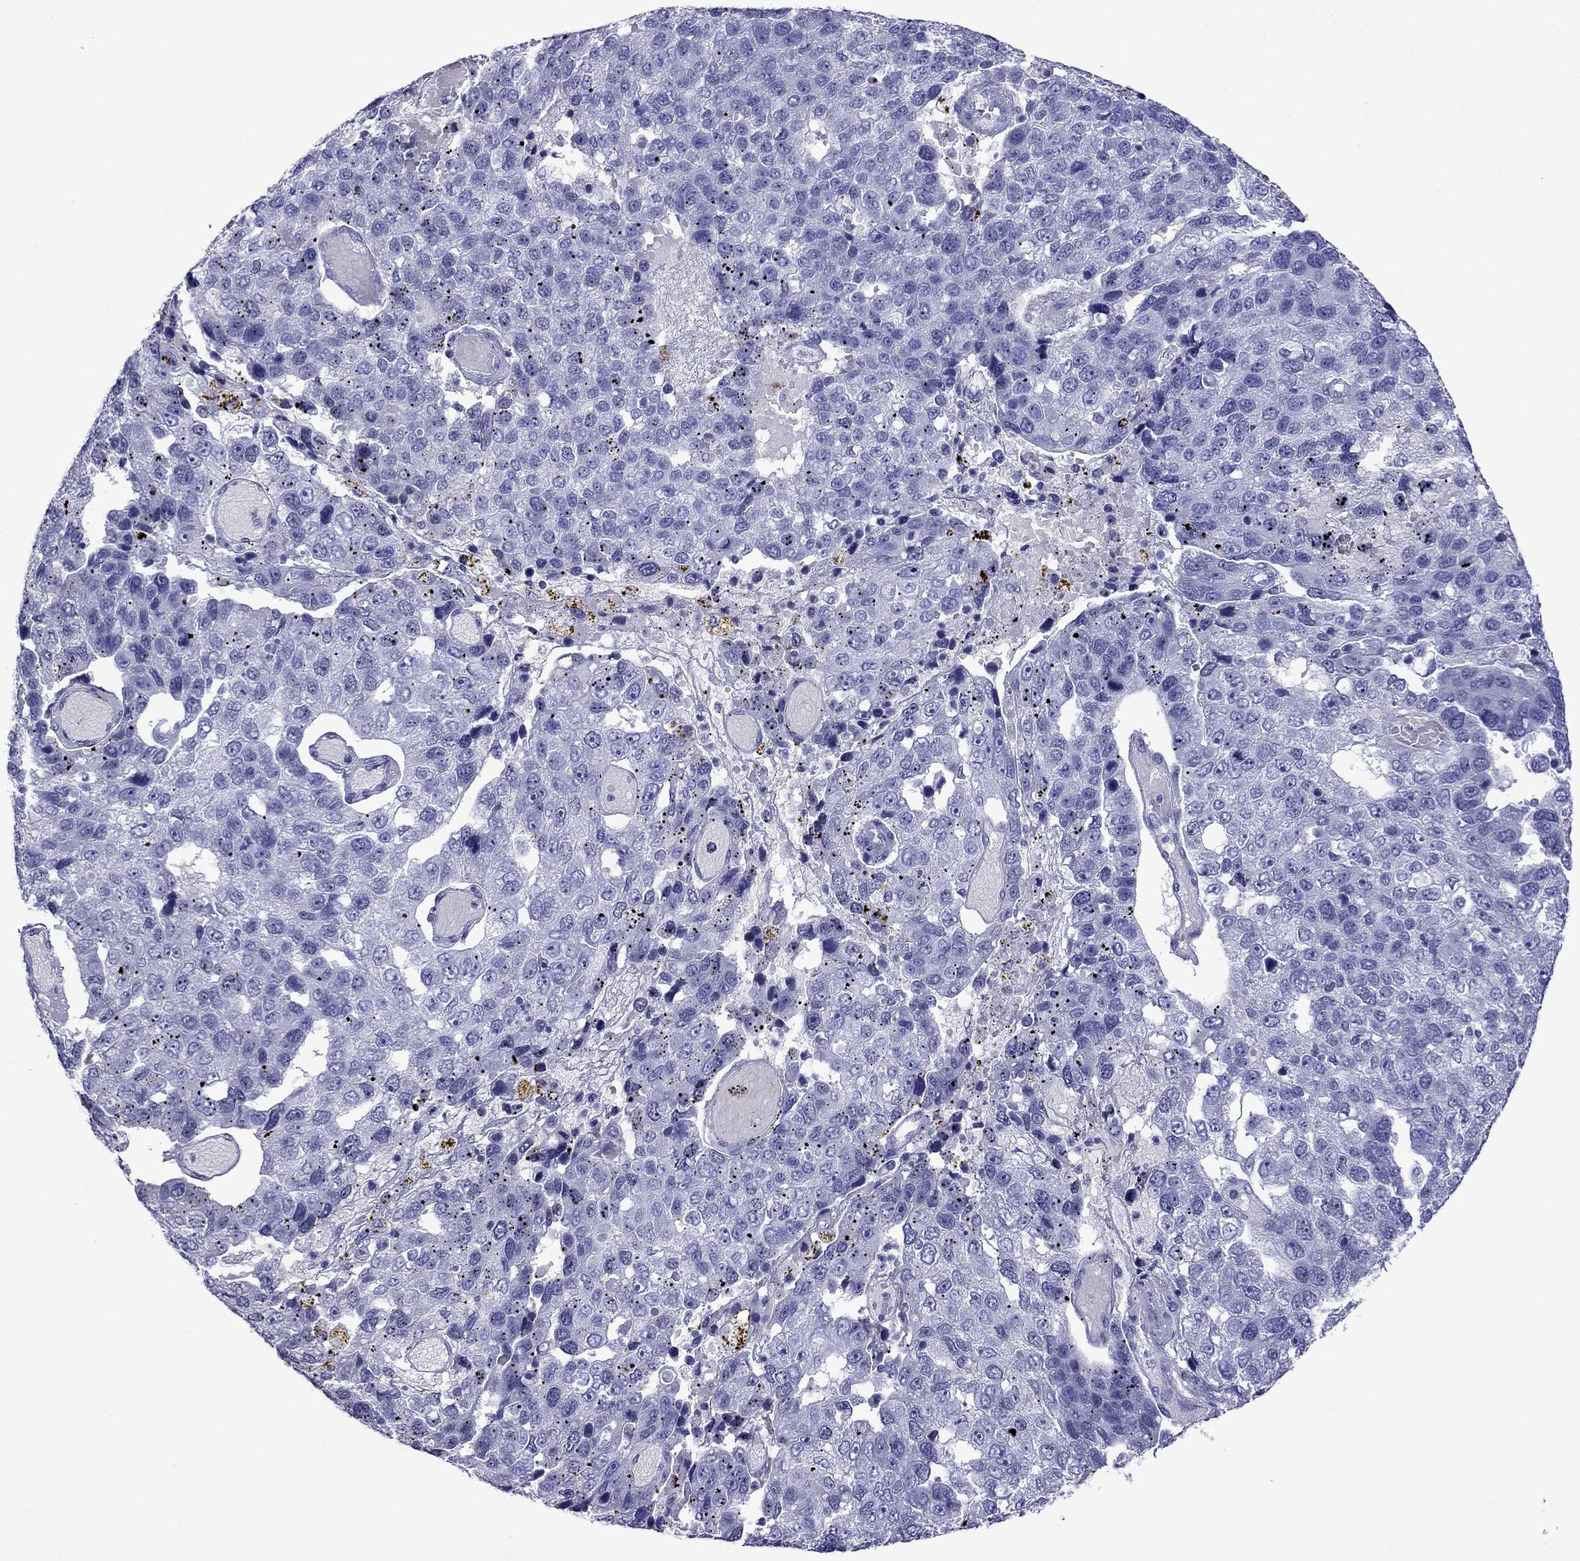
{"staining": {"intensity": "negative", "quantity": "none", "location": "none"}, "tissue": "pancreatic cancer", "cell_type": "Tumor cells", "image_type": "cancer", "snomed": [{"axis": "morphology", "description": "Adenocarcinoma, NOS"}, {"axis": "topography", "description": "Pancreas"}], "caption": "This is an immunohistochemistry histopathology image of pancreatic cancer. There is no staining in tumor cells.", "gene": "CRYBA1", "patient": {"sex": "female", "age": 61}}